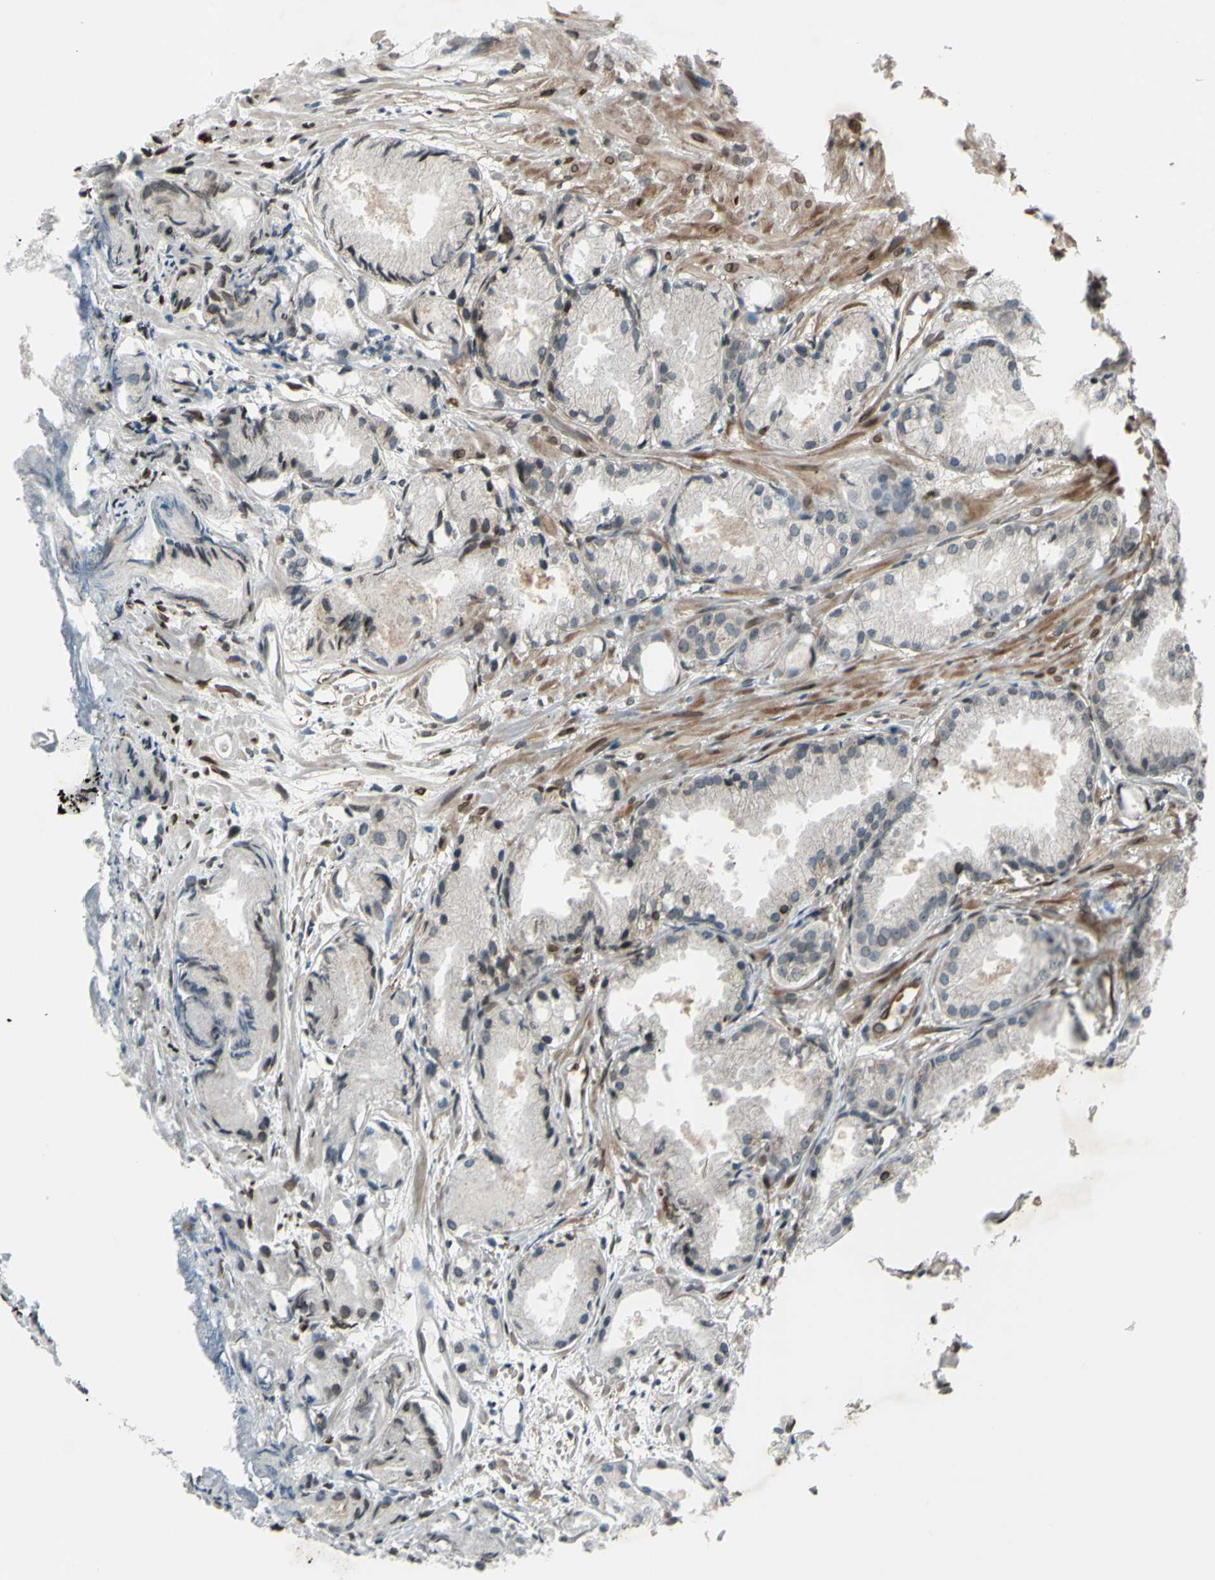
{"staining": {"intensity": "weak", "quantity": "25%-75%", "location": "cytoplasmic/membranous,nuclear"}, "tissue": "prostate cancer", "cell_type": "Tumor cells", "image_type": "cancer", "snomed": [{"axis": "morphology", "description": "Adenocarcinoma, Low grade"}, {"axis": "topography", "description": "Prostate"}], "caption": "Brown immunohistochemical staining in prostate low-grade adenocarcinoma demonstrates weak cytoplasmic/membranous and nuclear expression in about 25%-75% of tumor cells.", "gene": "MLF2", "patient": {"sex": "male", "age": 72}}